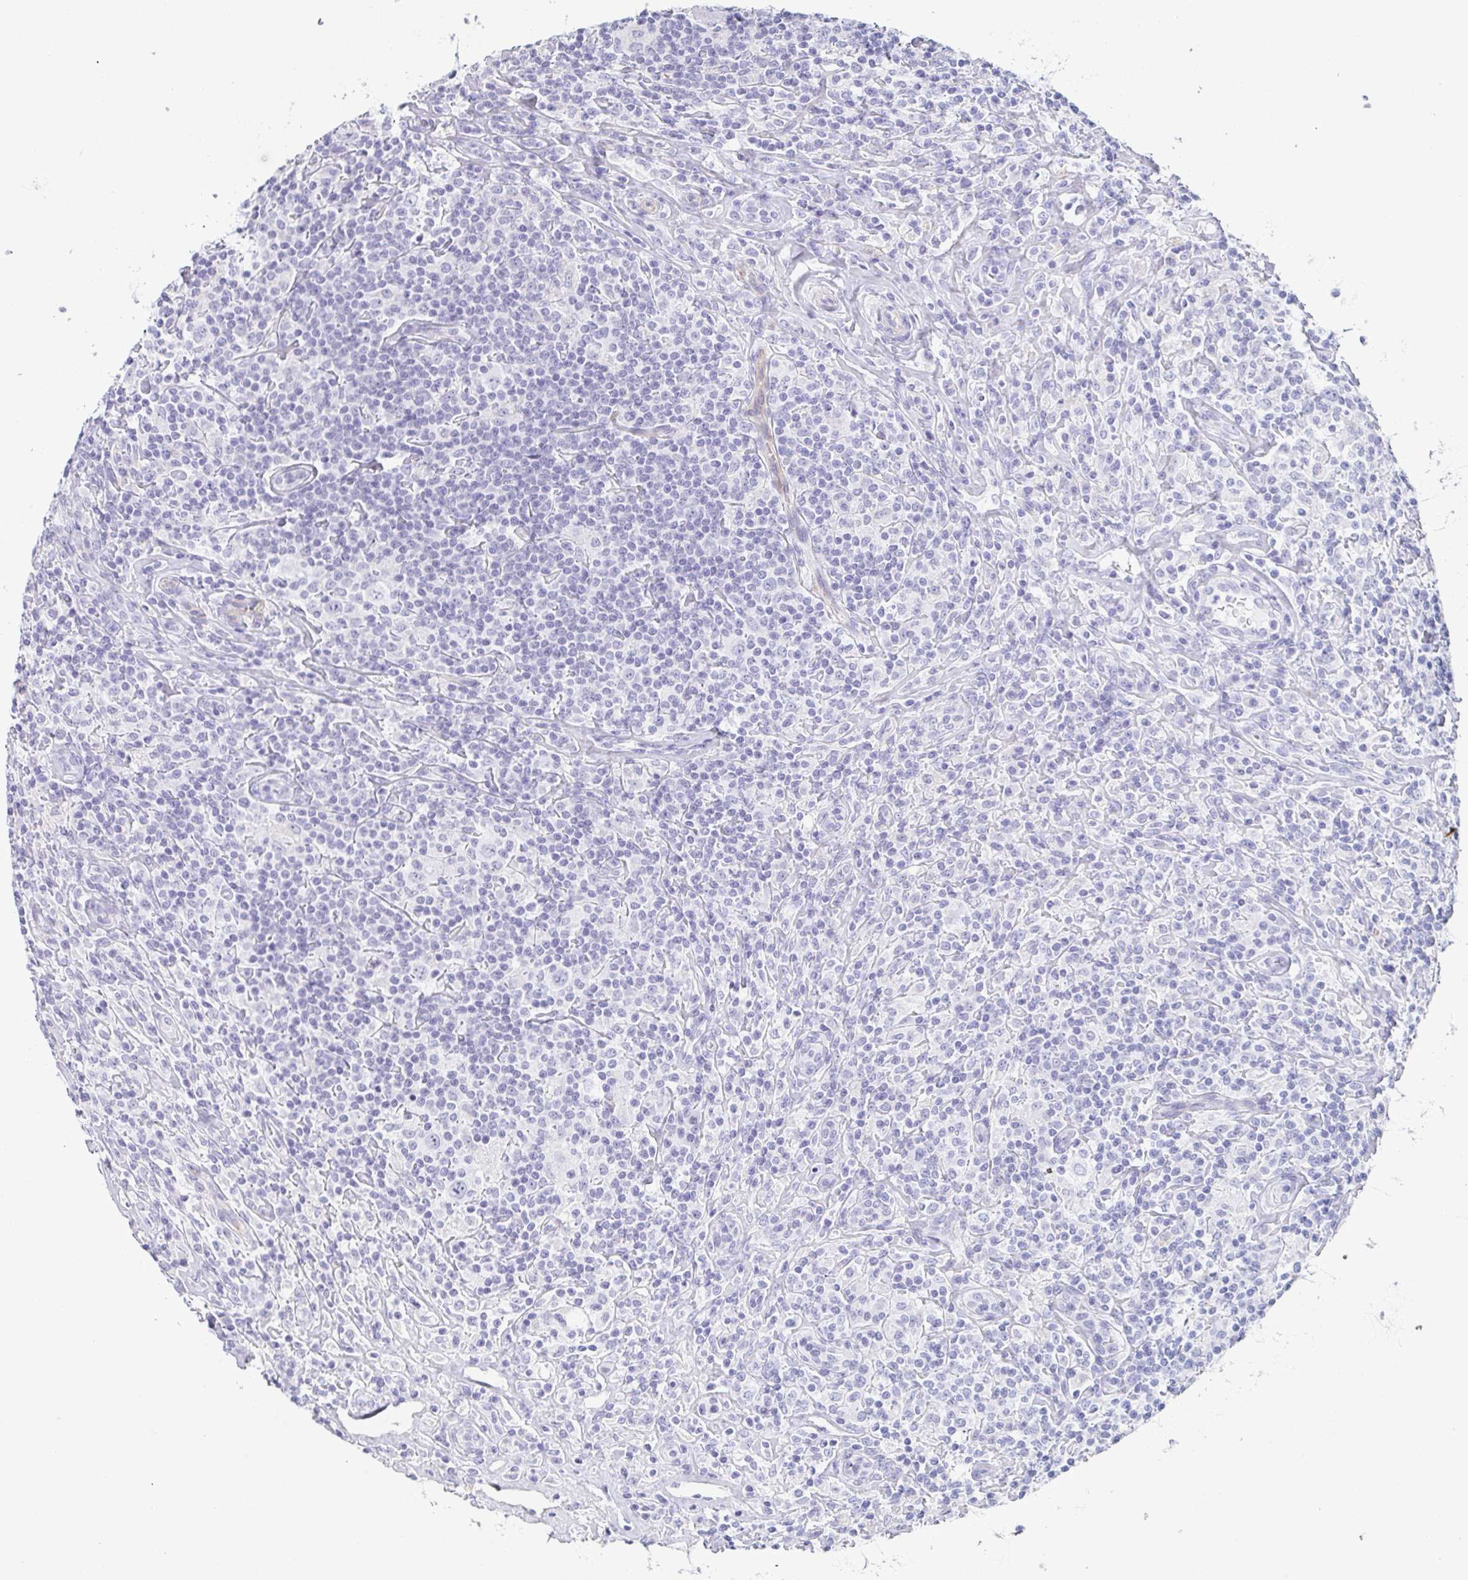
{"staining": {"intensity": "negative", "quantity": "none", "location": "none"}, "tissue": "lymphoma", "cell_type": "Tumor cells", "image_type": "cancer", "snomed": [{"axis": "morphology", "description": "Hodgkin's disease, NOS"}, {"axis": "morphology", "description": "Hodgkin's lymphoma, nodular sclerosis"}, {"axis": "topography", "description": "Lymph node"}], "caption": "Human lymphoma stained for a protein using IHC demonstrates no staining in tumor cells.", "gene": "PRR27", "patient": {"sex": "female", "age": 10}}